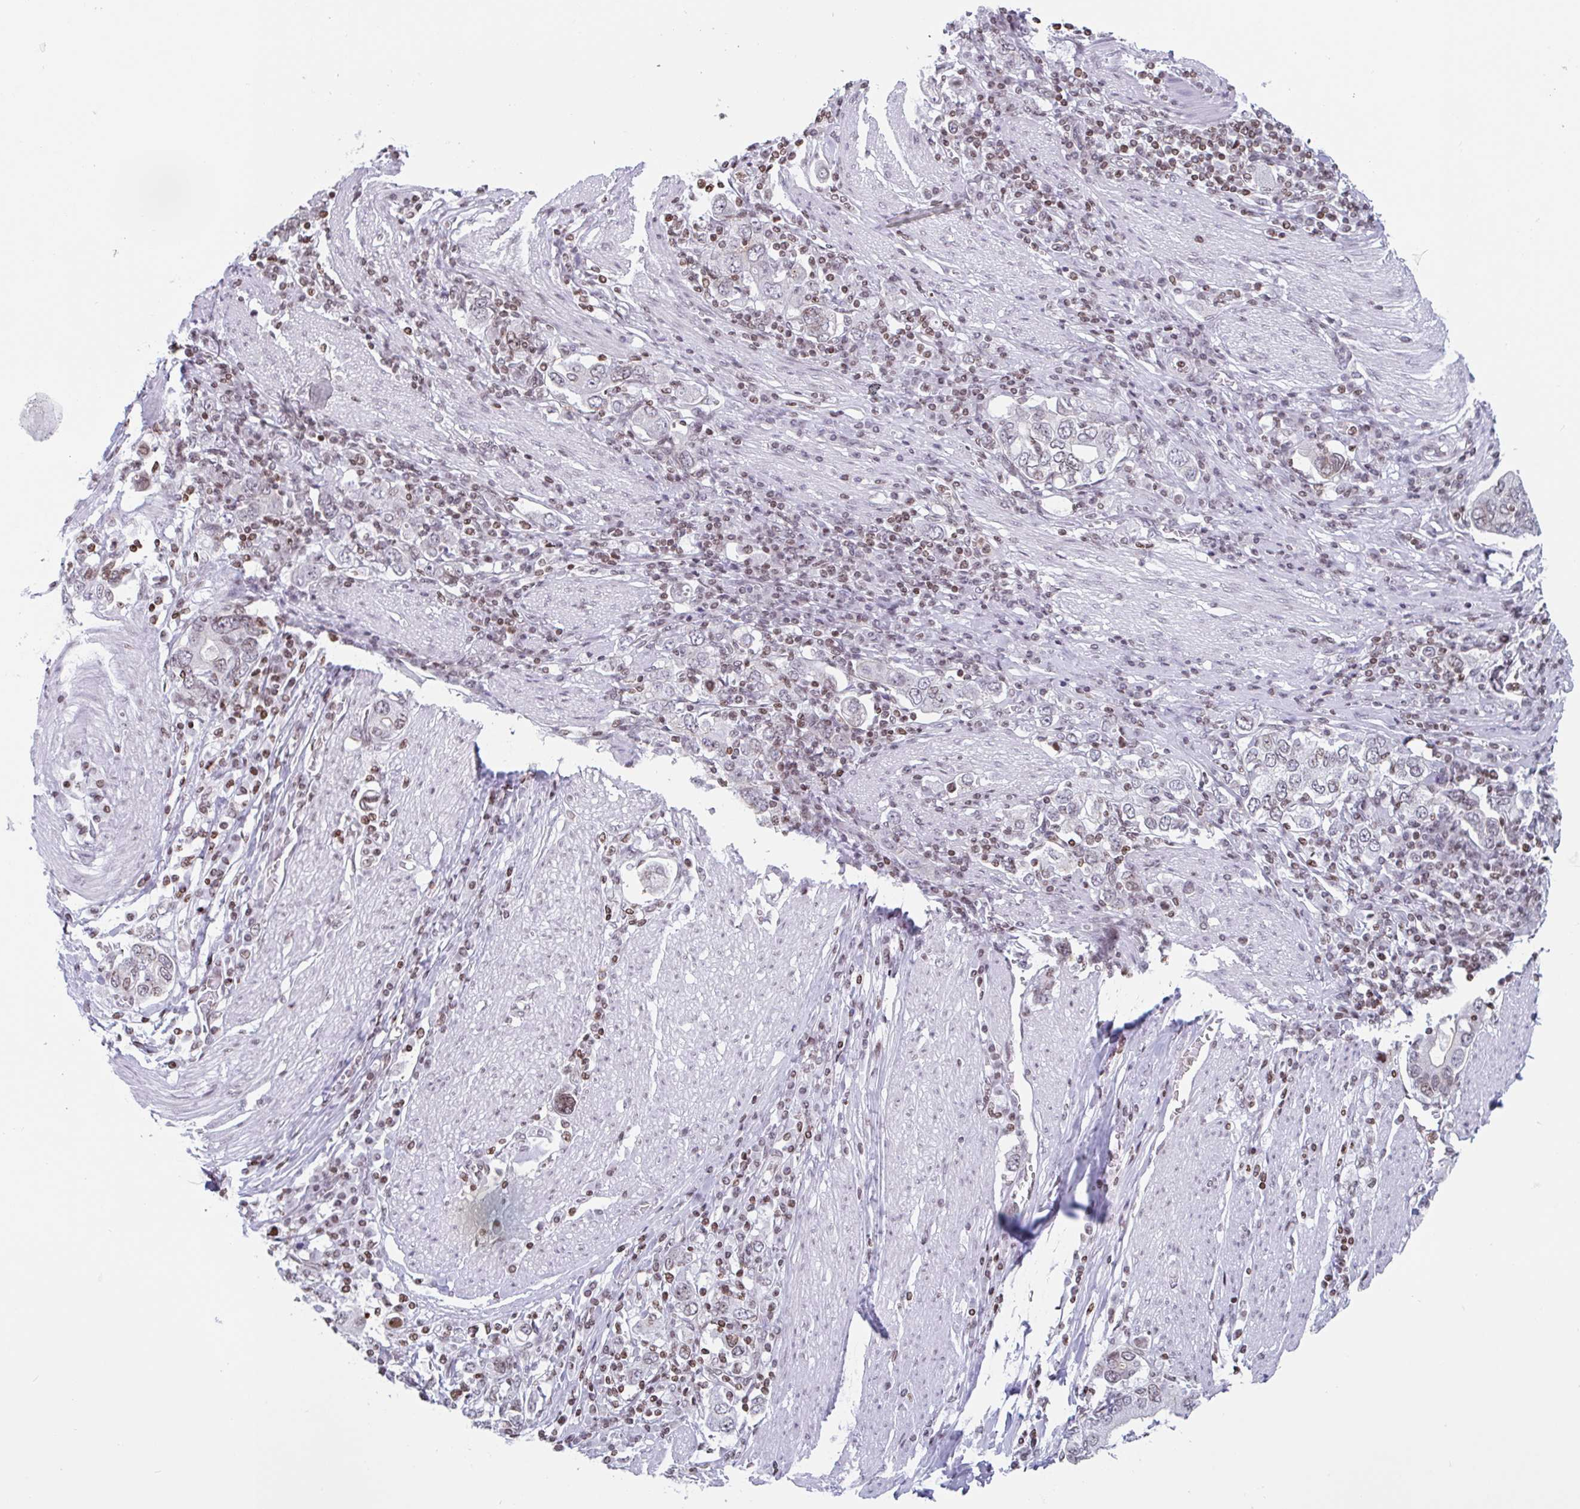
{"staining": {"intensity": "weak", "quantity": ">75%", "location": "nuclear"}, "tissue": "stomach cancer", "cell_type": "Tumor cells", "image_type": "cancer", "snomed": [{"axis": "morphology", "description": "Adenocarcinoma, NOS"}, {"axis": "topography", "description": "Stomach, upper"}, {"axis": "topography", "description": "Stomach"}], "caption": "Immunohistochemical staining of stomach cancer (adenocarcinoma) displays low levels of weak nuclear protein expression in approximately >75% of tumor cells. (DAB = brown stain, brightfield microscopy at high magnification).", "gene": "NOL6", "patient": {"sex": "male", "age": 62}}